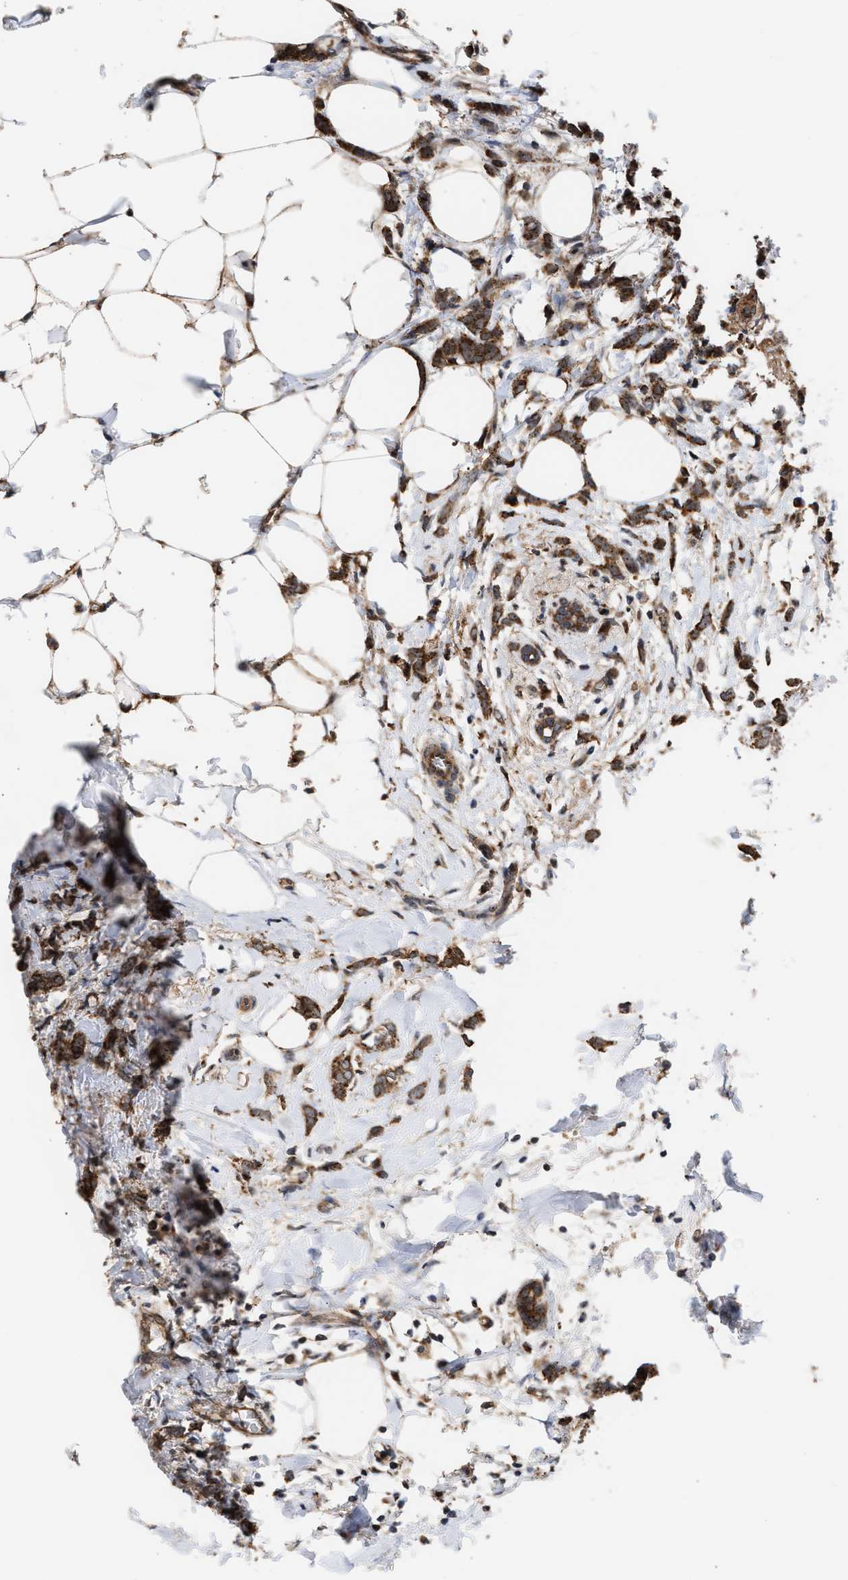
{"staining": {"intensity": "strong", "quantity": ">75%", "location": "cytoplasmic/membranous"}, "tissue": "breast cancer", "cell_type": "Tumor cells", "image_type": "cancer", "snomed": [{"axis": "morphology", "description": "Lobular carcinoma, in situ"}, {"axis": "morphology", "description": "Lobular carcinoma"}, {"axis": "topography", "description": "Breast"}], "caption": "IHC staining of breast lobular carcinoma in situ, which exhibits high levels of strong cytoplasmic/membranous expression in approximately >75% of tumor cells indicating strong cytoplasmic/membranous protein staining. The staining was performed using DAB (brown) for protein detection and nuclei were counterstained in hematoxylin (blue).", "gene": "EXOSC2", "patient": {"sex": "female", "age": 41}}